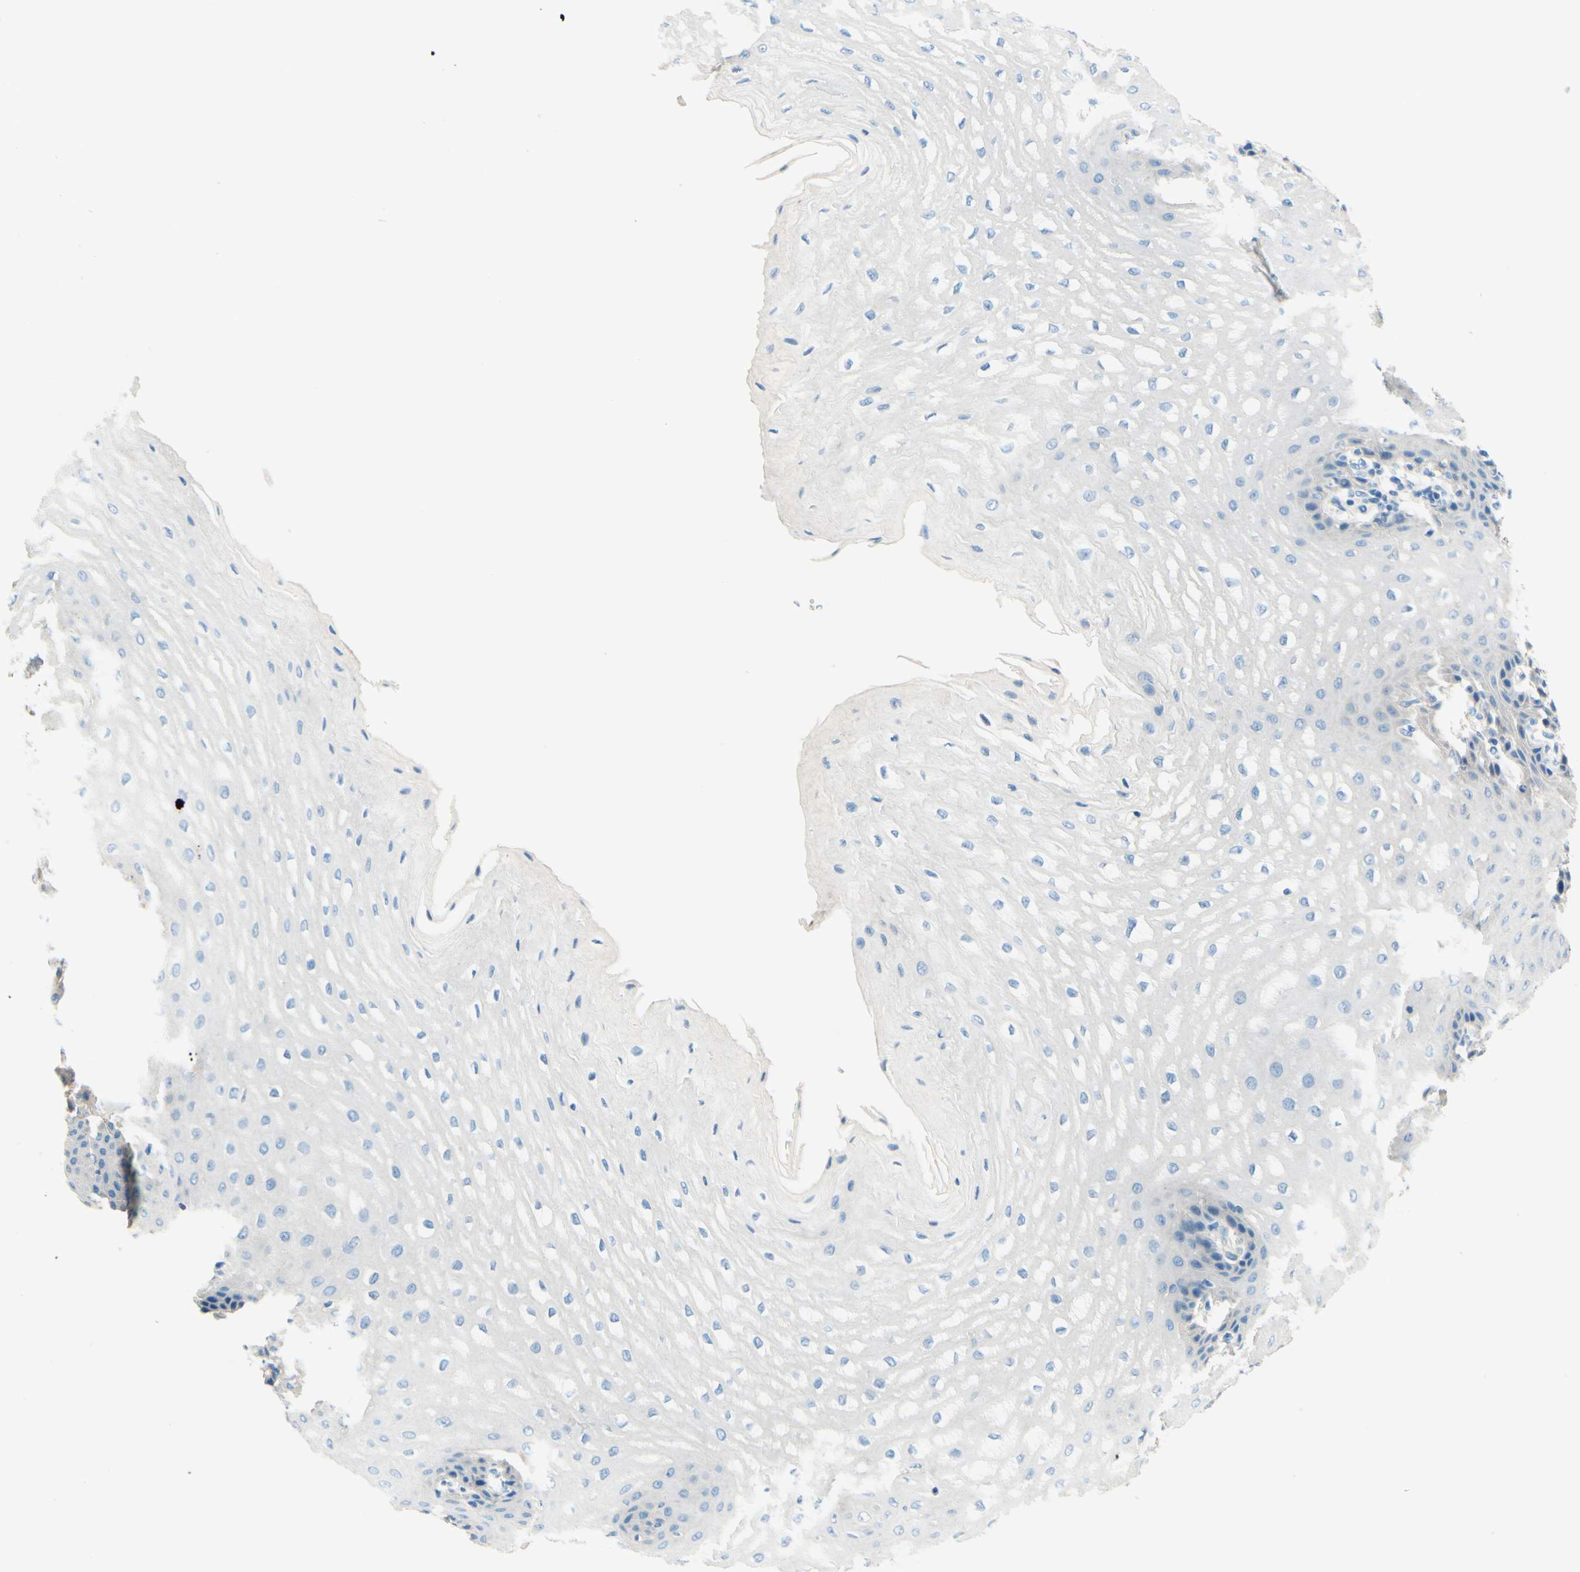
{"staining": {"intensity": "negative", "quantity": "none", "location": "none"}, "tissue": "esophagus", "cell_type": "Squamous epithelial cells", "image_type": "normal", "snomed": [{"axis": "morphology", "description": "Normal tissue, NOS"}, {"axis": "topography", "description": "Esophagus"}], "caption": "DAB immunohistochemical staining of unremarkable esophagus exhibits no significant positivity in squamous epithelial cells. (DAB immunohistochemistry (IHC) with hematoxylin counter stain).", "gene": "PASD1", "patient": {"sex": "male", "age": 54}}